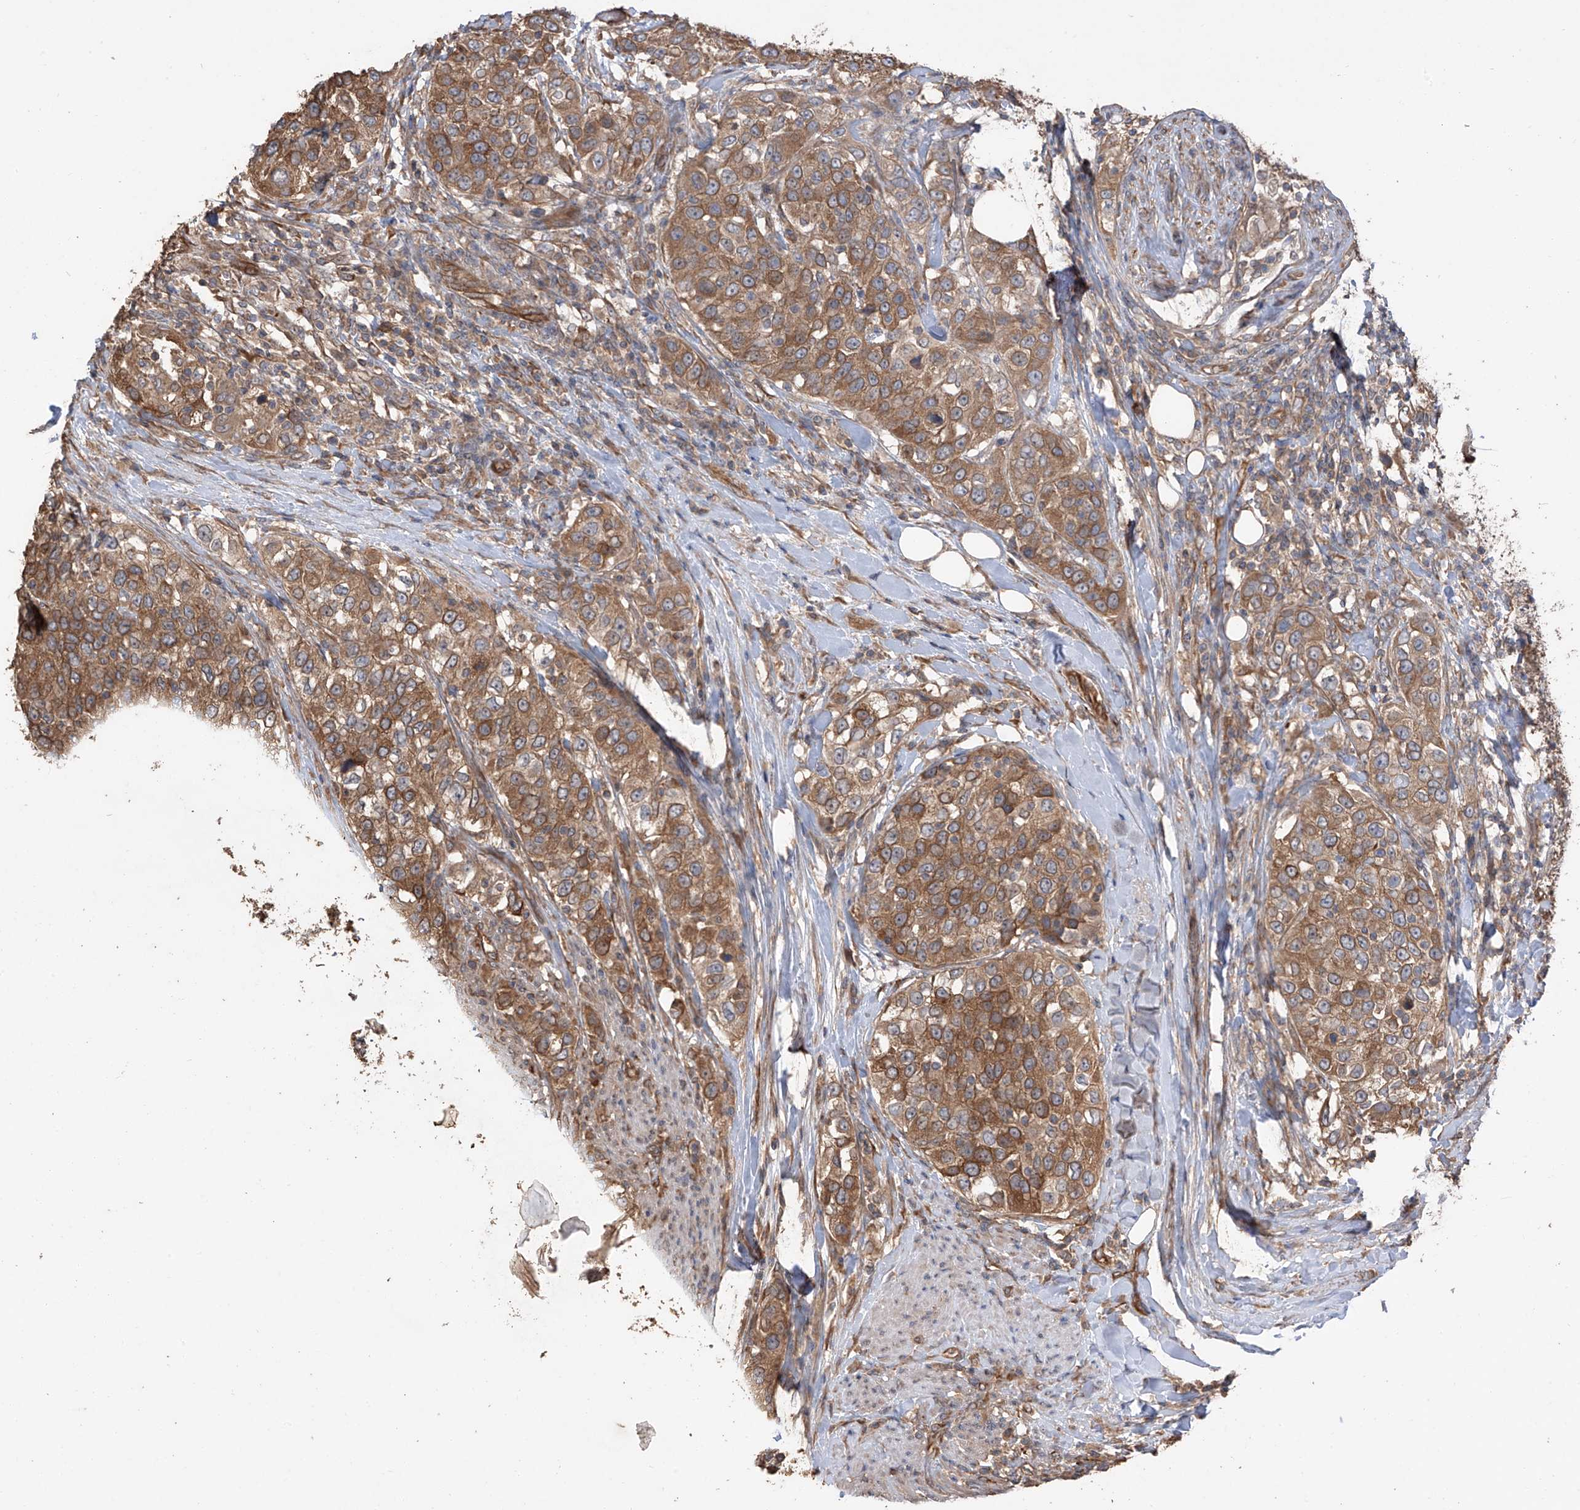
{"staining": {"intensity": "moderate", "quantity": ">75%", "location": "cytoplasmic/membranous"}, "tissue": "urothelial cancer", "cell_type": "Tumor cells", "image_type": "cancer", "snomed": [{"axis": "morphology", "description": "Urothelial carcinoma, High grade"}, {"axis": "topography", "description": "Urinary bladder"}], "caption": "Protein positivity by IHC demonstrates moderate cytoplasmic/membranous expression in approximately >75% of tumor cells in urothelial cancer.", "gene": "AGBL5", "patient": {"sex": "female", "age": 80}}